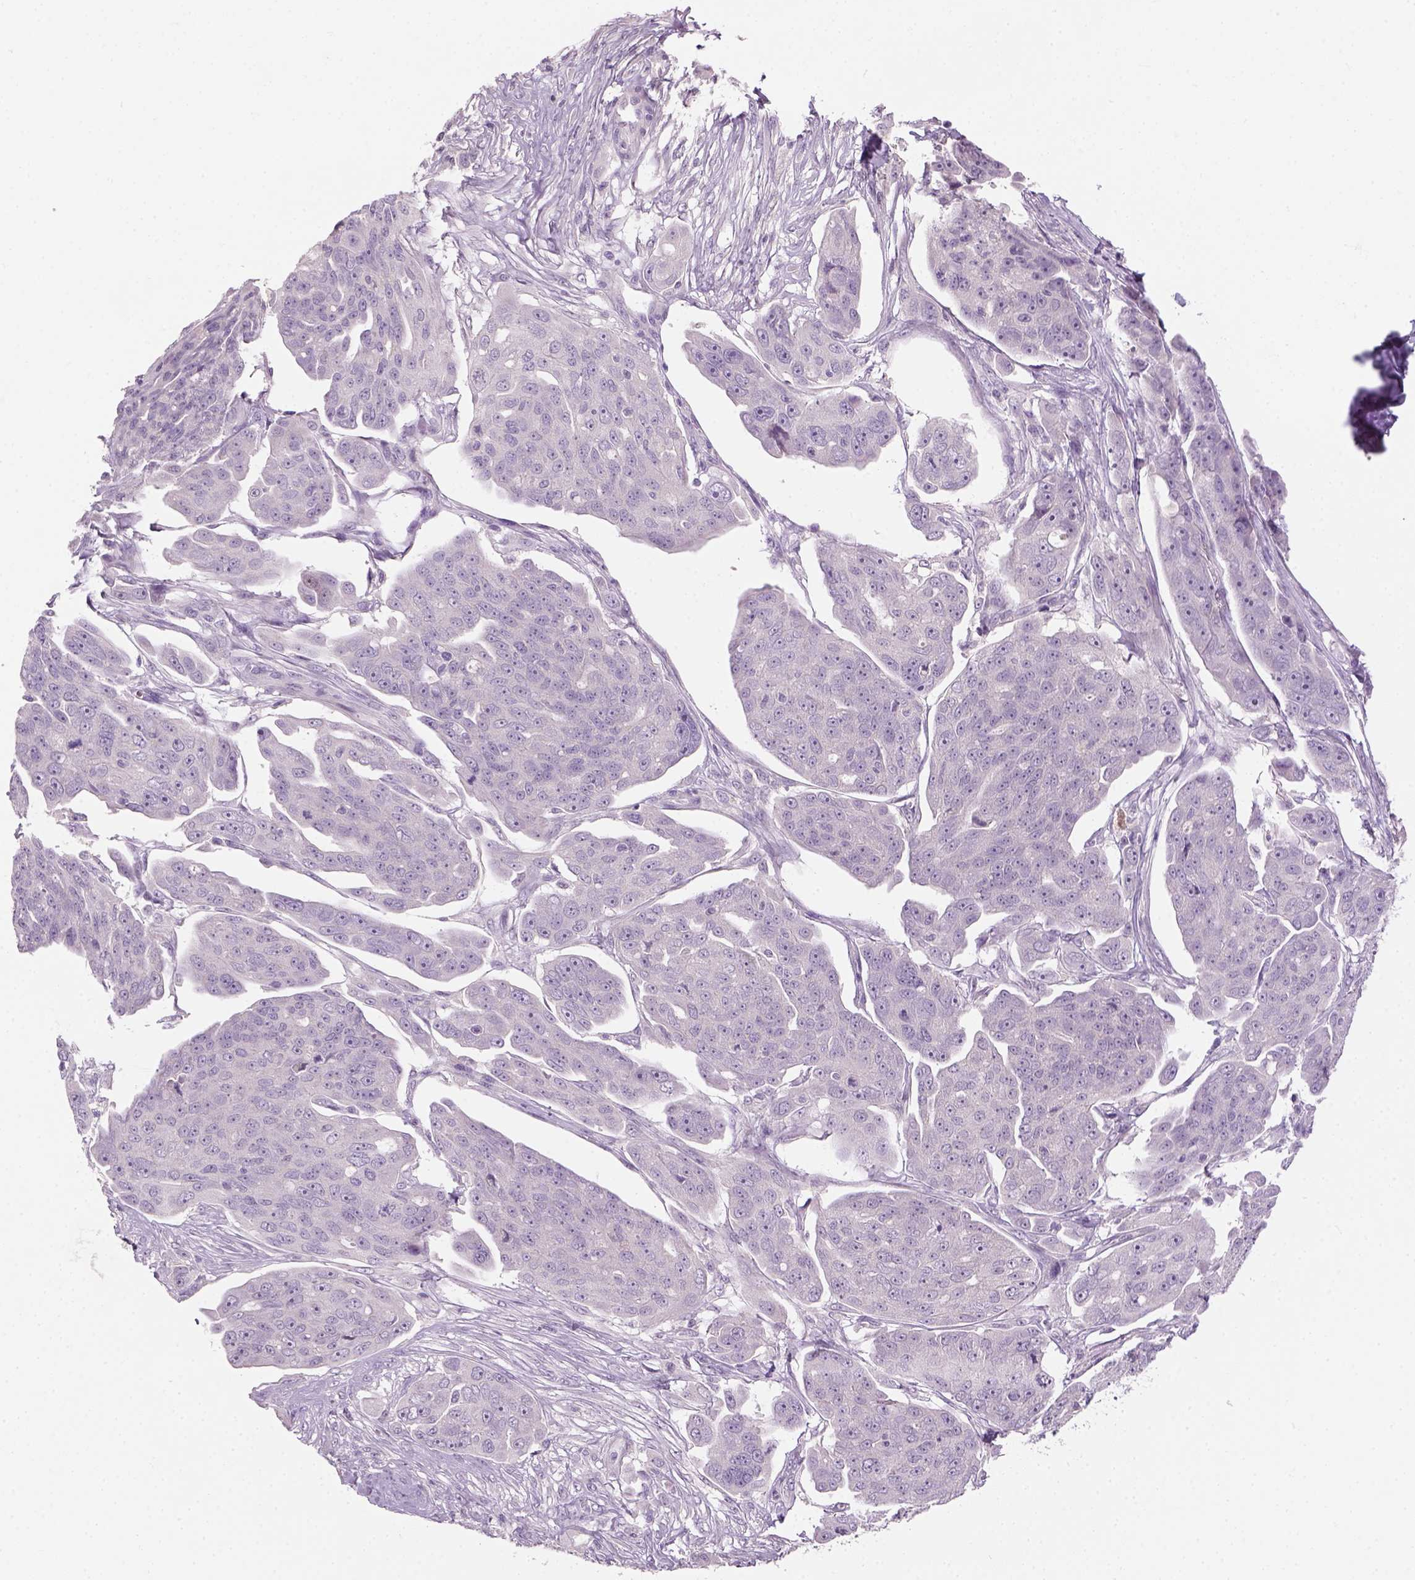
{"staining": {"intensity": "negative", "quantity": "none", "location": "none"}, "tissue": "ovarian cancer", "cell_type": "Tumor cells", "image_type": "cancer", "snomed": [{"axis": "morphology", "description": "Carcinoma, endometroid"}, {"axis": "topography", "description": "Ovary"}], "caption": "Micrograph shows no significant protein staining in tumor cells of ovarian cancer (endometroid carcinoma).", "gene": "GFI1B", "patient": {"sex": "female", "age": 70}}